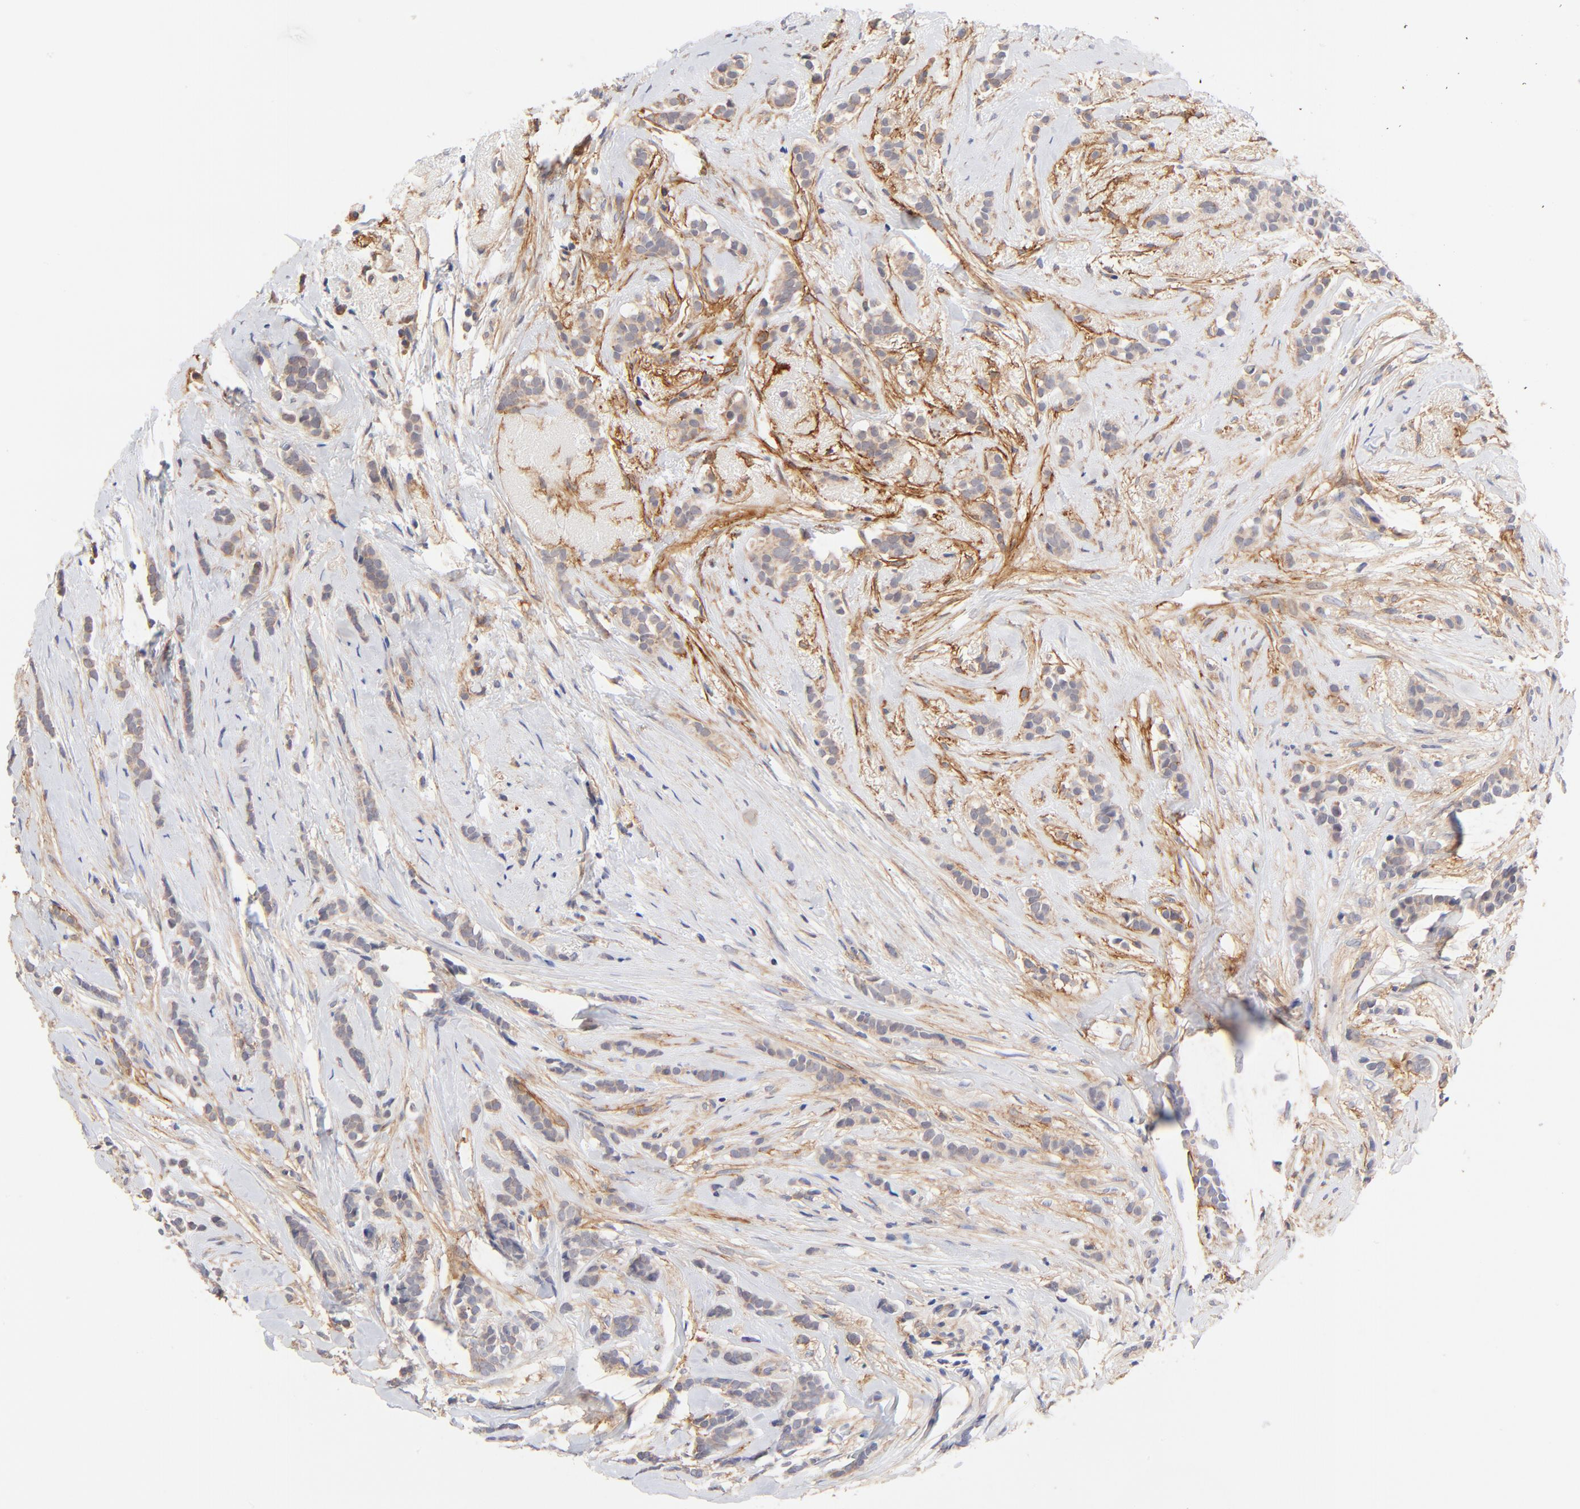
{"staining": {"intensity": "weak", "quantity": ">75%", "location": "cytoplasmic/membranous"}, "tissue": "breast cancer", "cell_type": "Tumor cells", "image_type": "cancer", "snomed": [{"axis": "morphology", "description": "Lobular carcinoma"}, {"axis": "topography", "description": "Breast"}], "caption": "Tumor cells reveal low levels of weak cytoplasmic/membranous expression in approximately >75% of cells in human lobular carcinoma (breast). Nuclei are stained in blue.", "gene": "PTK7", "patient": {"sex": "female", "age": 56}}